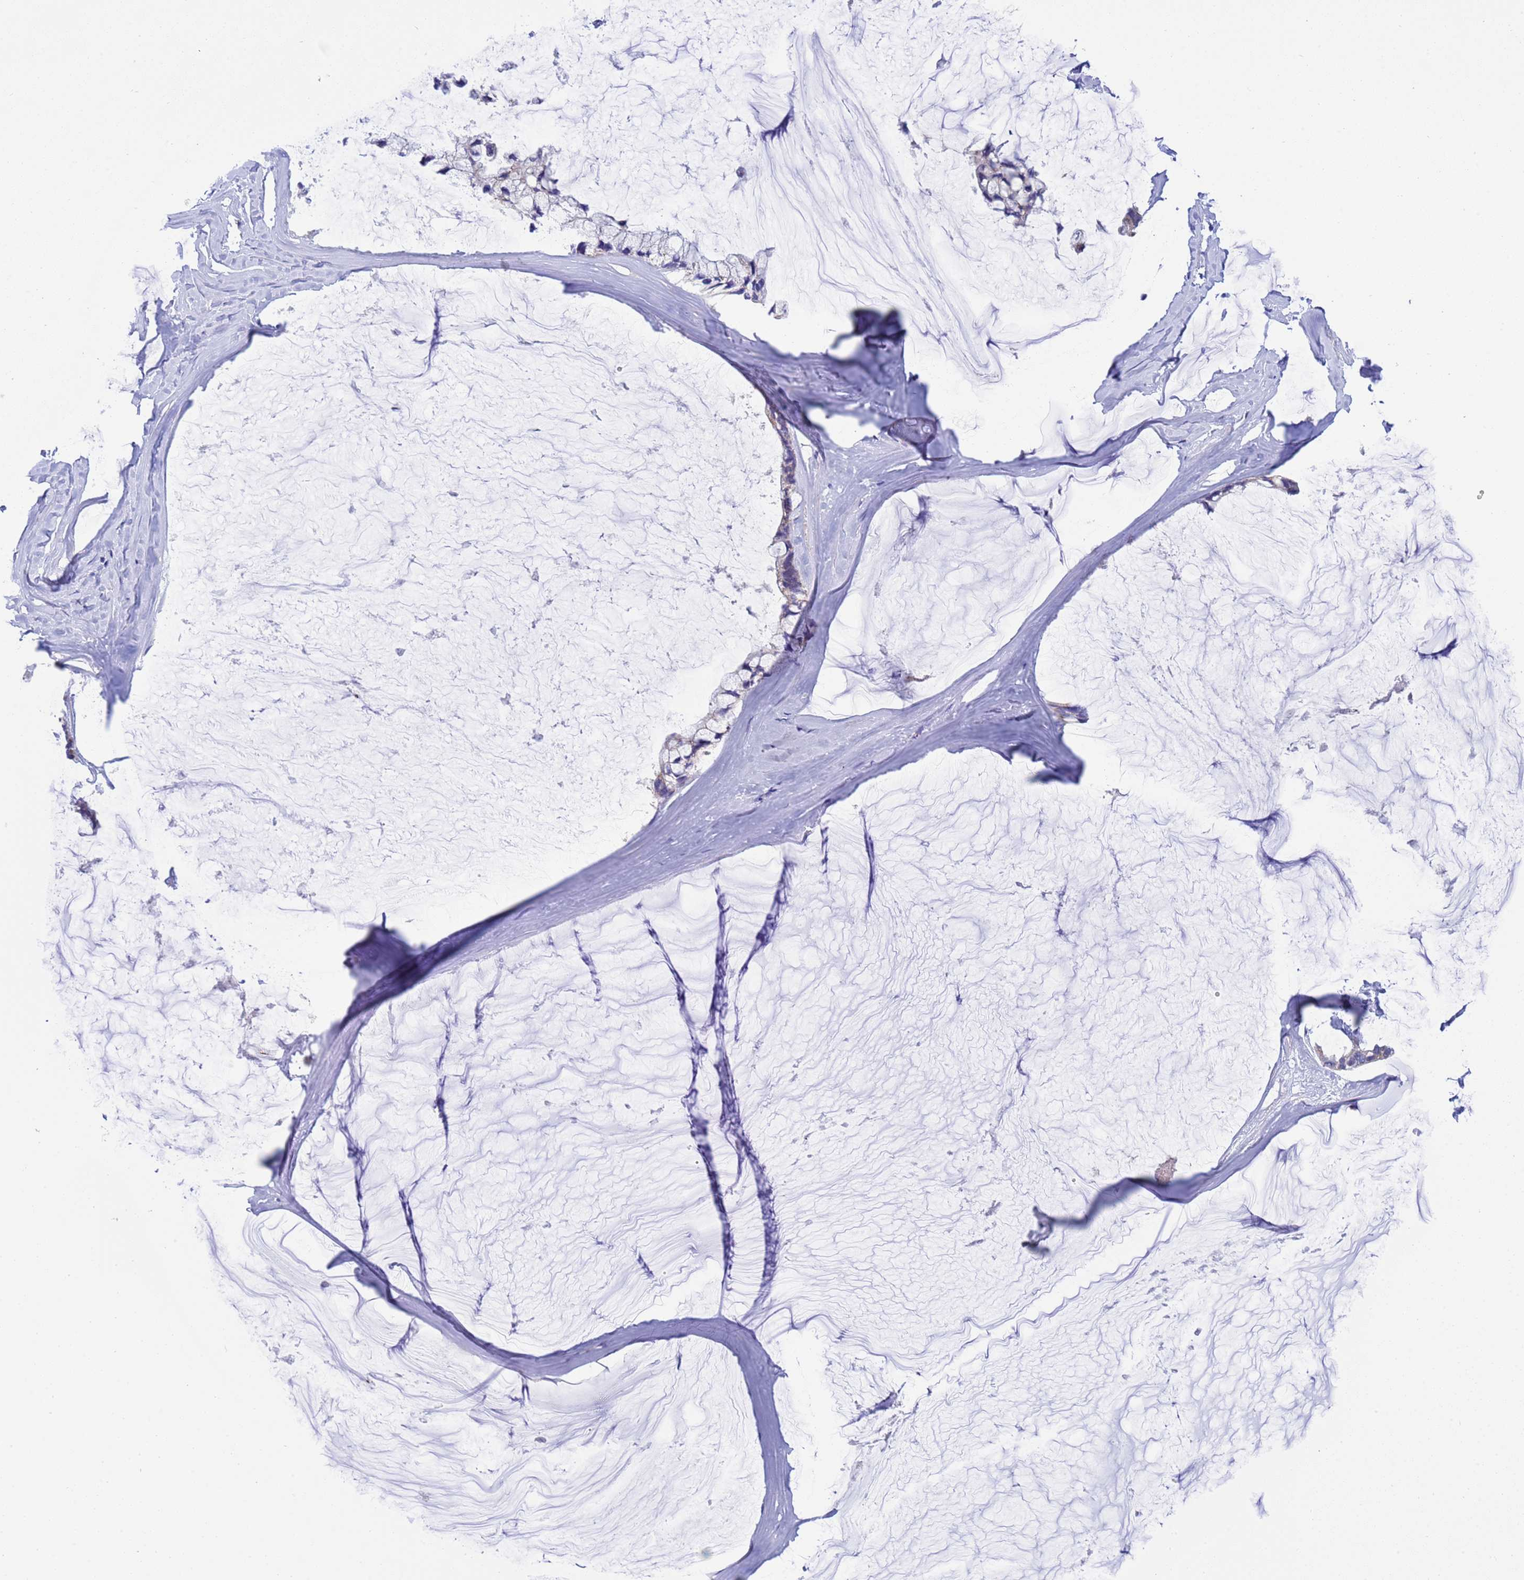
{"staining": {"intensity": "weak", "quantity": "<25%", "location": "cytoplasmic/membranous"}, "tissue": "ovarian cancer", "cell_type": "Tumor cells", "image_type": "cancer", "snomed": [{"axis": "morphology", "description": "Cystadenocarcinoma, mucinous, NOS"}, {"axis": "topography", "description": "Ovary"}], "caption": "This is an IHC micrograph of human mucinous cystadenocarcinoma (ovarian). There is no staining in tumor cells.", "gene": "CCDC191", "patient": {"sex": "female", "age": 39}}